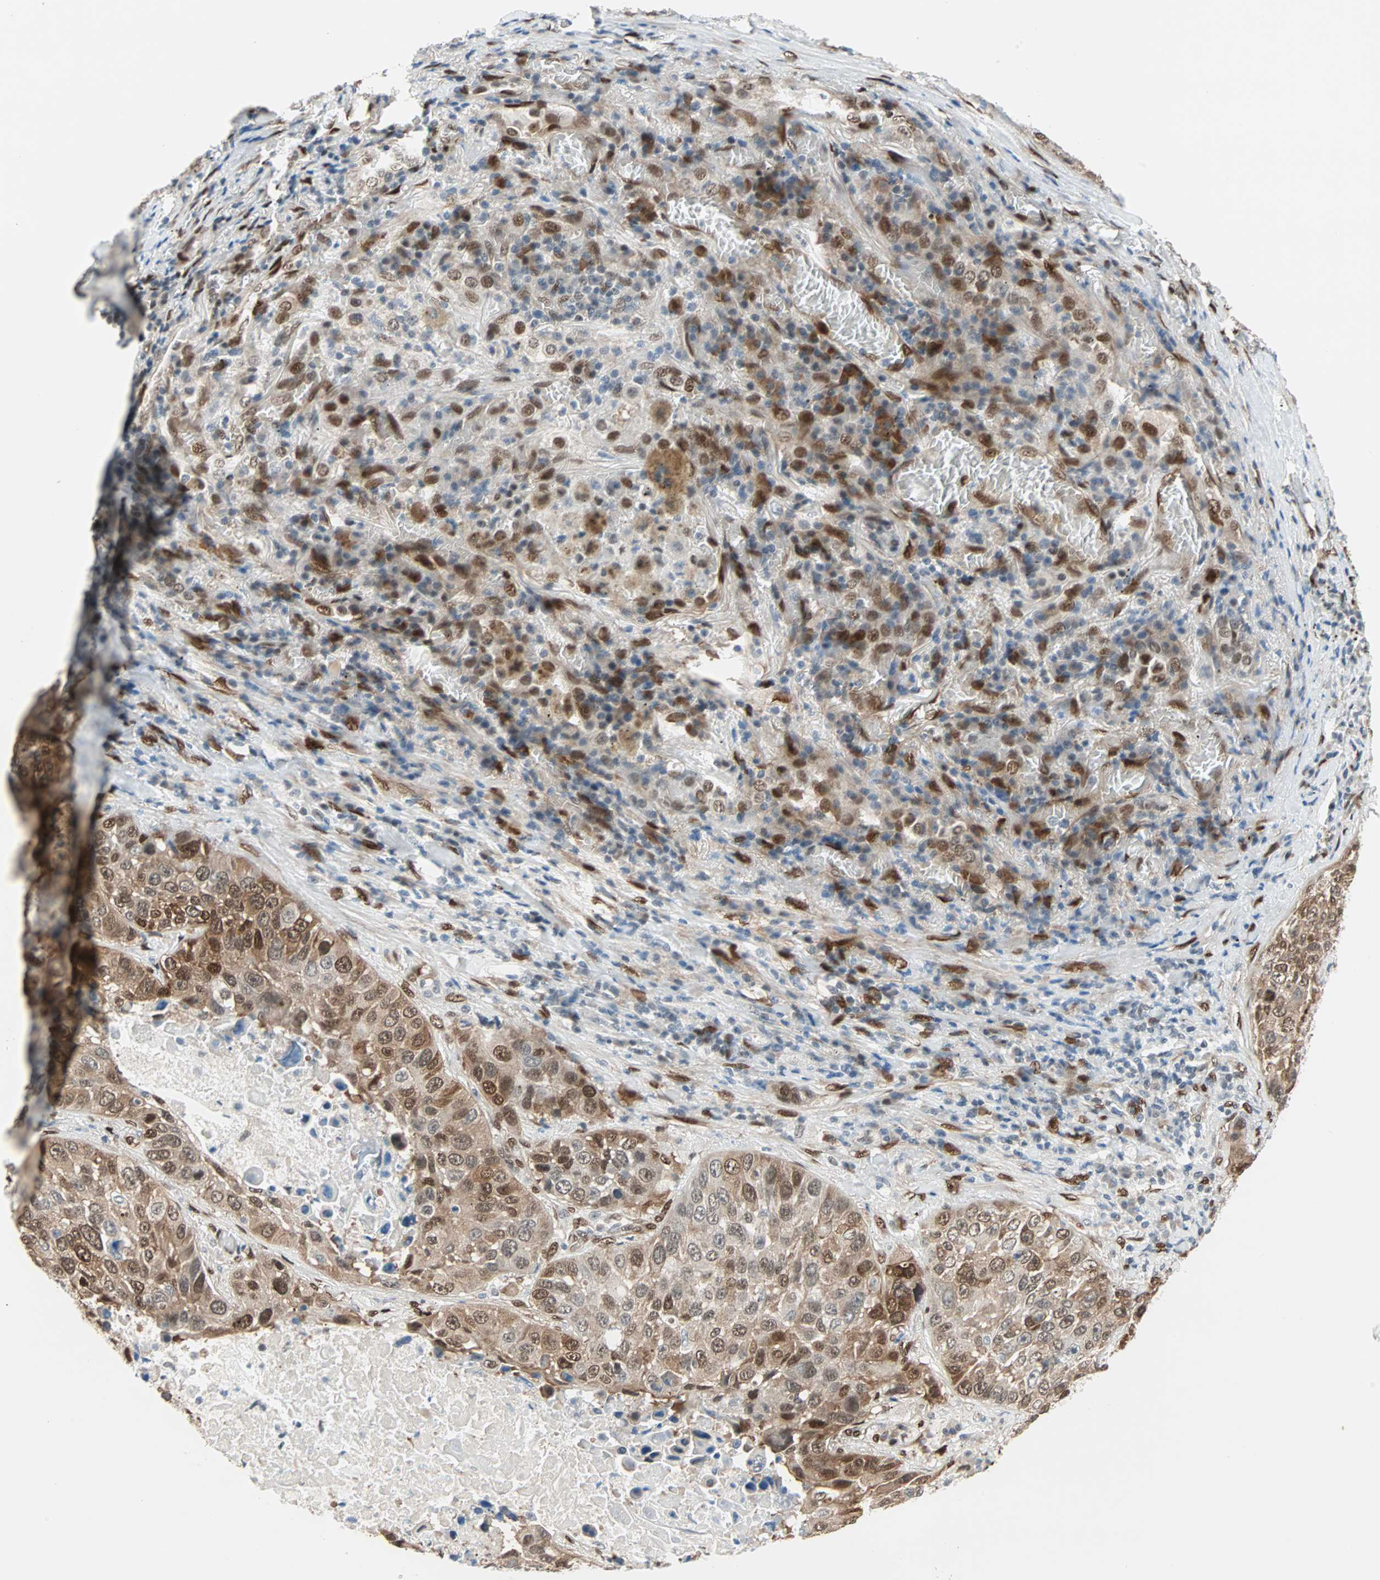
{"staining": {"intensity": "moderate", "quantity": ">75%", "location": "cytoplasmic/membranous,nuclear"}, "tissue": "lung cancer", "cell_type": "Tumor cells", "image_type": "cancer", "snomed": [{"axis": "morphology", "description": "Squamous cell carcinoma, NOS"}, {"axis": "topography", "description": "Lung"}], "caption": "Lung squamous cell carcinoma stained with DAB (3,3'-diaminobenzidine) immunohistochemistry reveals medium levels of moderate cytoplasmic/membranous and nuclear expression in approximately >75% of tumor cells. The staining was performed using DAB (3,3'-diaminobenzidine), with brown indicating positive protein expression. Nuclei are stained blue with hematoxylin.", "gene": "WWTR1", "patient": {"sex": "male", "age": 57}}